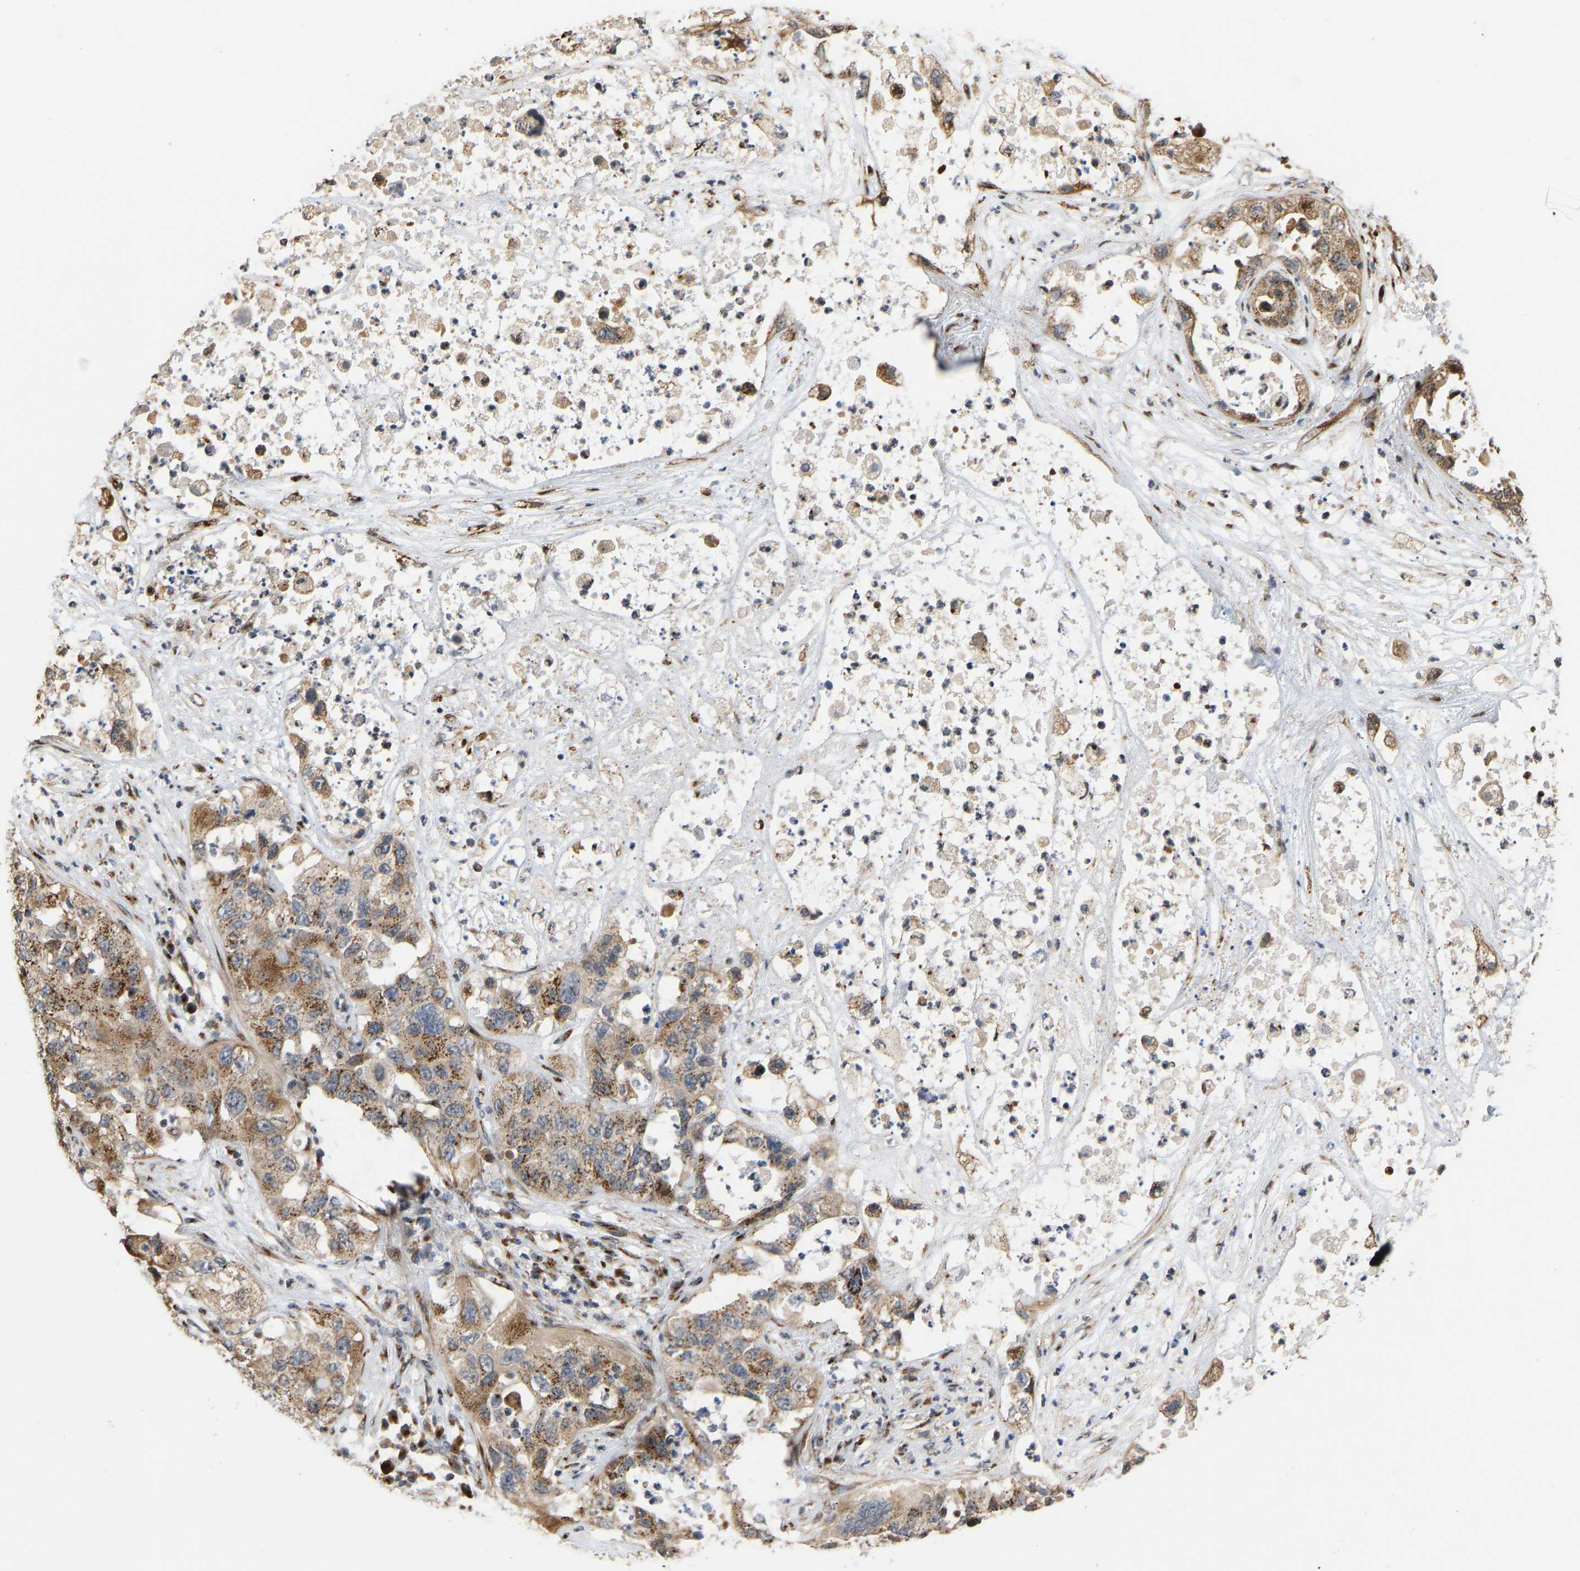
{"staining": {"intensity": "moderate", "quantity": ">75%", "location": "cytoplasmic/membranous"}, "tissue": "pancreatic cancer", "cell_type": "Tumor cells", "image_type": "cancer", "snomed": [{"axis": "morphology", "description": "Adenocarcinoma, NOS"}, {"axis": "topography", "description": "Pancreas"}], "caption": "DAB (3,3'-diaminobenzidine) immunohistochemical staining of adenocarcinoma (pancreatic) shows moderate cytoplasmic/membranous protein staining in approximately >75% of tumor cells.", "gene": "YIPF4", "patient": {"sex": "female", "age": 78}}